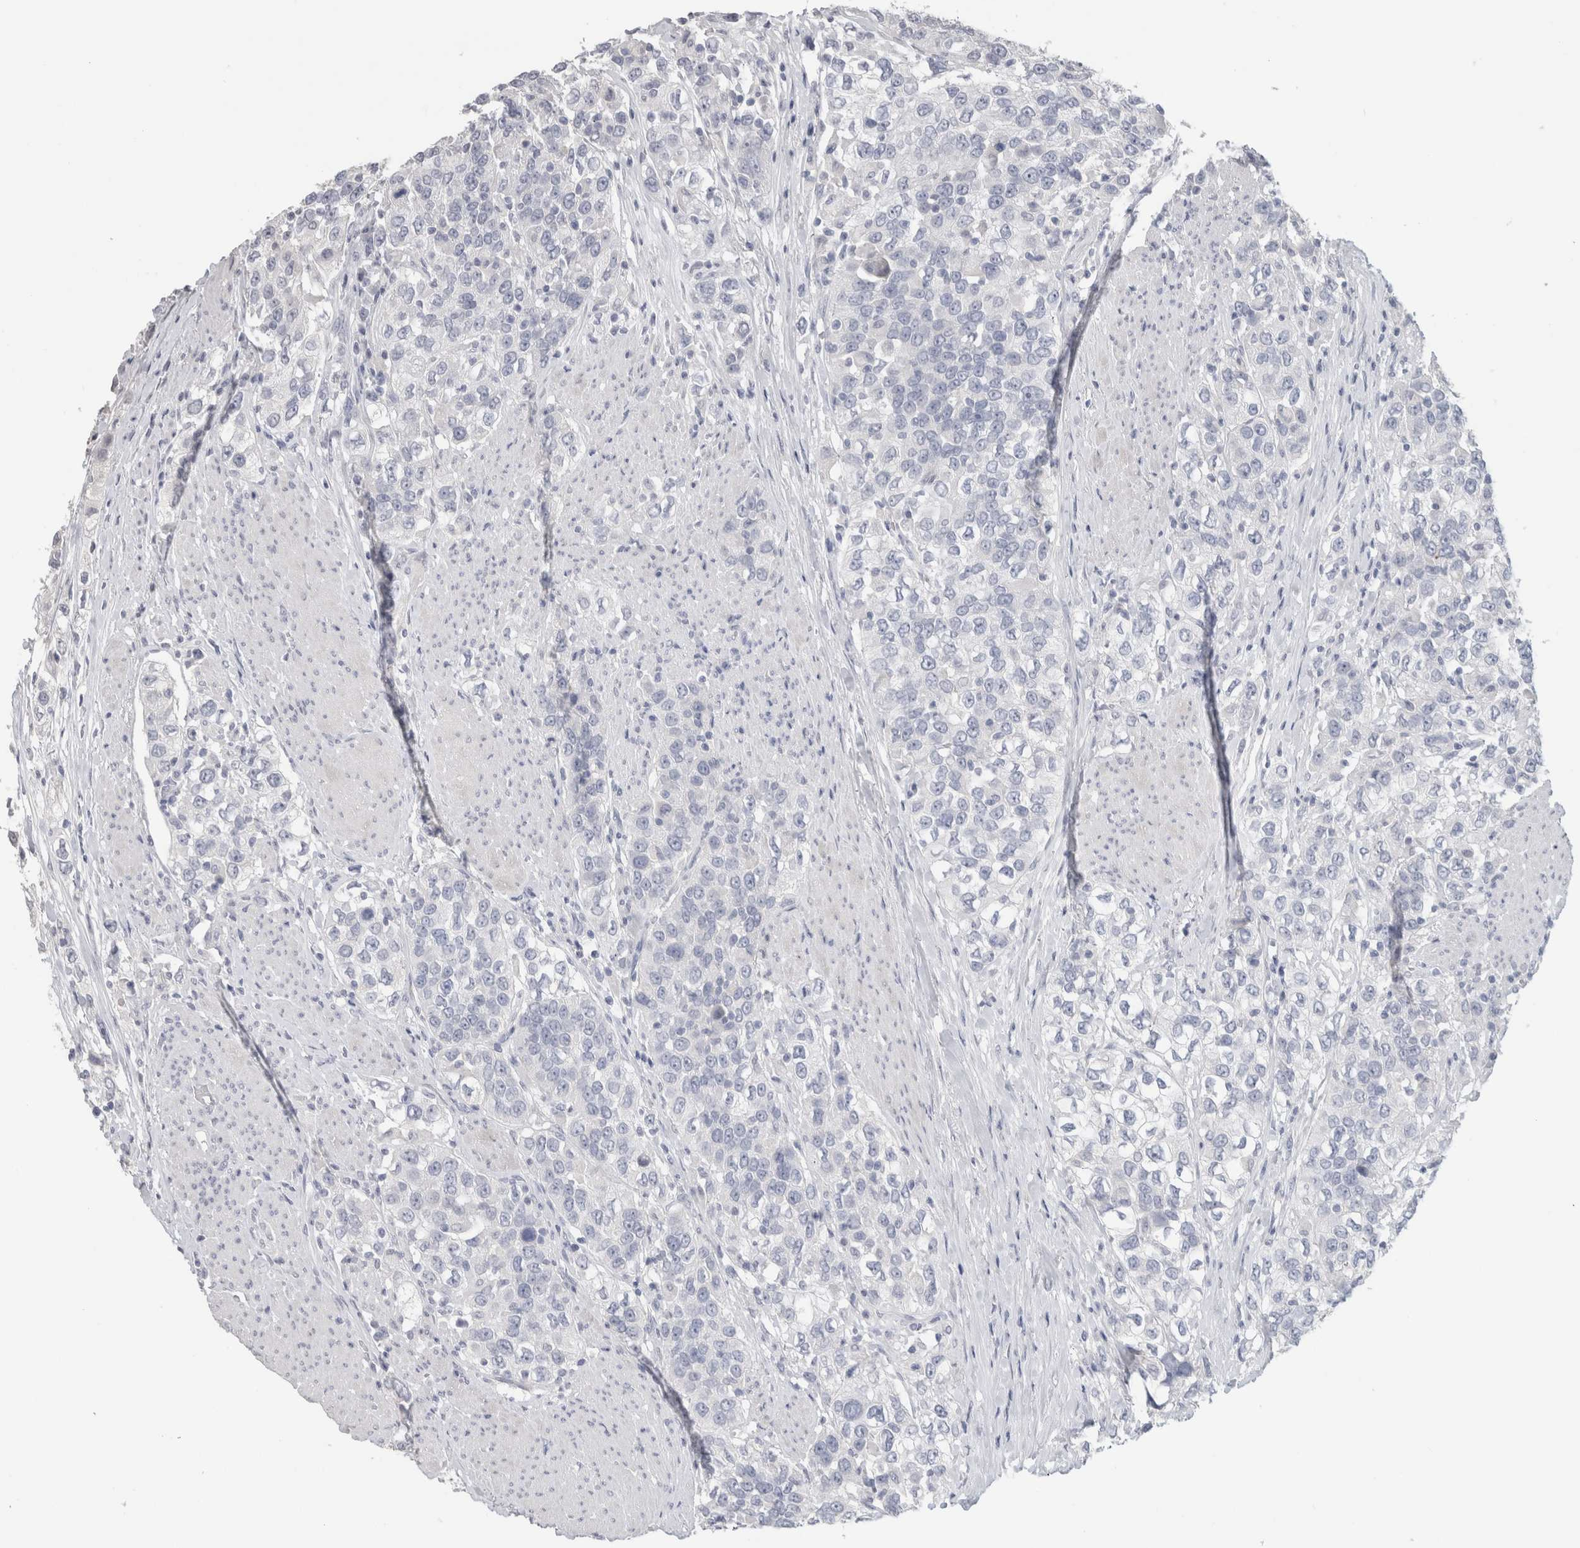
{"staining": {"intensity": "negative", "quantity": "none", "location": "none"}, "tissue": "urothelial cancer", "cell_type": "Tumor cells", "image_type": "cancer", "snomed": [{"axis": "morphology", "description": "Urothelial carcinoma, High grade"}, {"axis": "topography", "description": "Urinary bladder"}], "caption": "Immunohistochemistry photomicrograph of neoplastic tissue: urothelial cancer stained with DAB displays no significant protein expression in tumor cells.", "gene": "SLC6A1", "patient": {"sex": "female", "age": 80}}